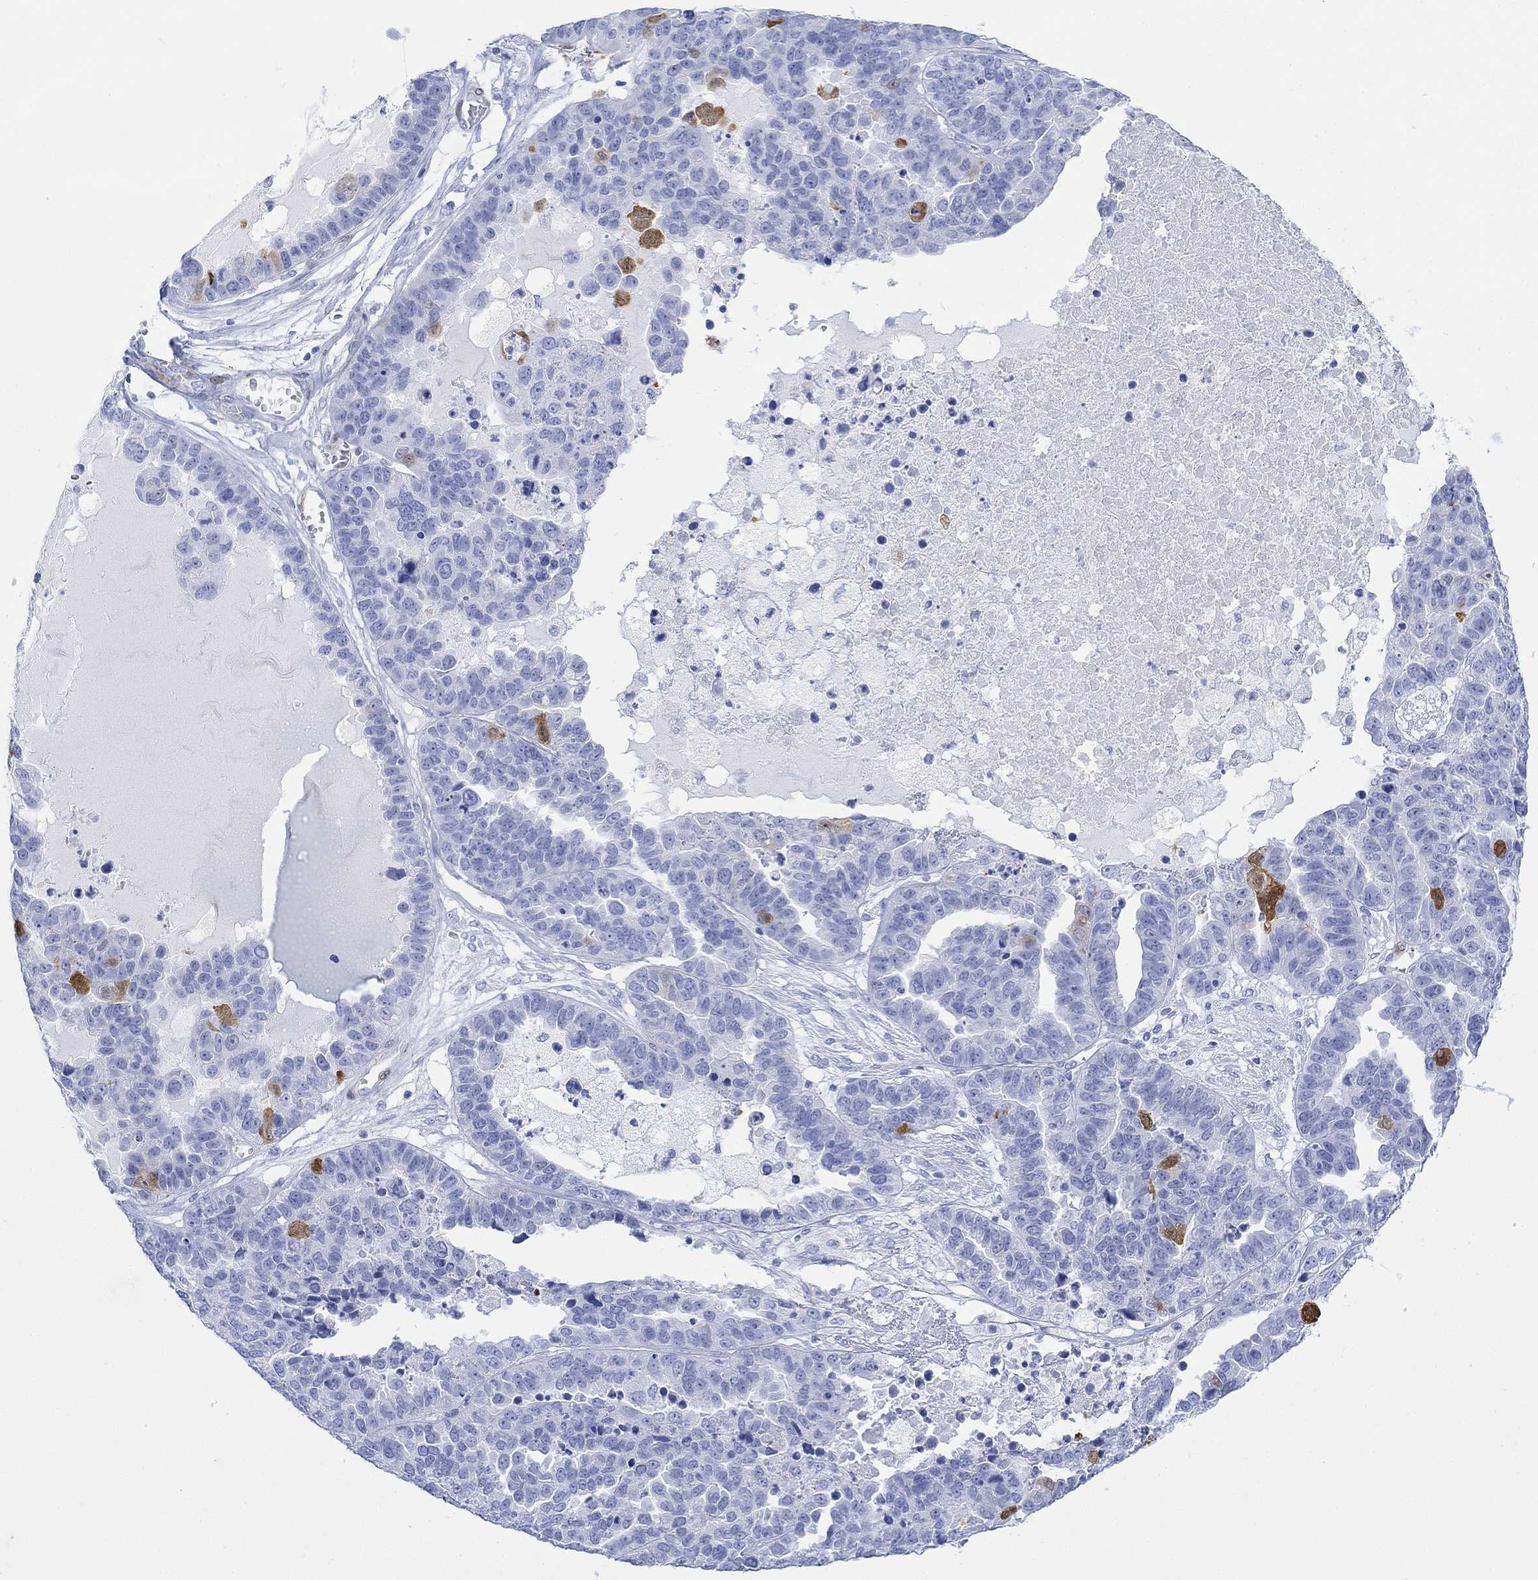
{"staining": {"intensity": "strong", "quantity": "<25%", "location": "cytoplasmic/membranous,nuclear"}, "tissue": "ovarian cancer", "cell_type": "Tumor cells", "image_type": "cancer", "snomed": [{"axis": "morphology", "description": "Cystadenocarcinoma, serous, NOS"}, {"axis": "topography", "description": "Ovary"}], "caption": "A brown stain shows strong cytoplasmic/membranous and nuclear expression of a protein in ovarian cancer tumor cells.", "gene": "TPPP3", "patient": {"sex": "female", "age": 87}}